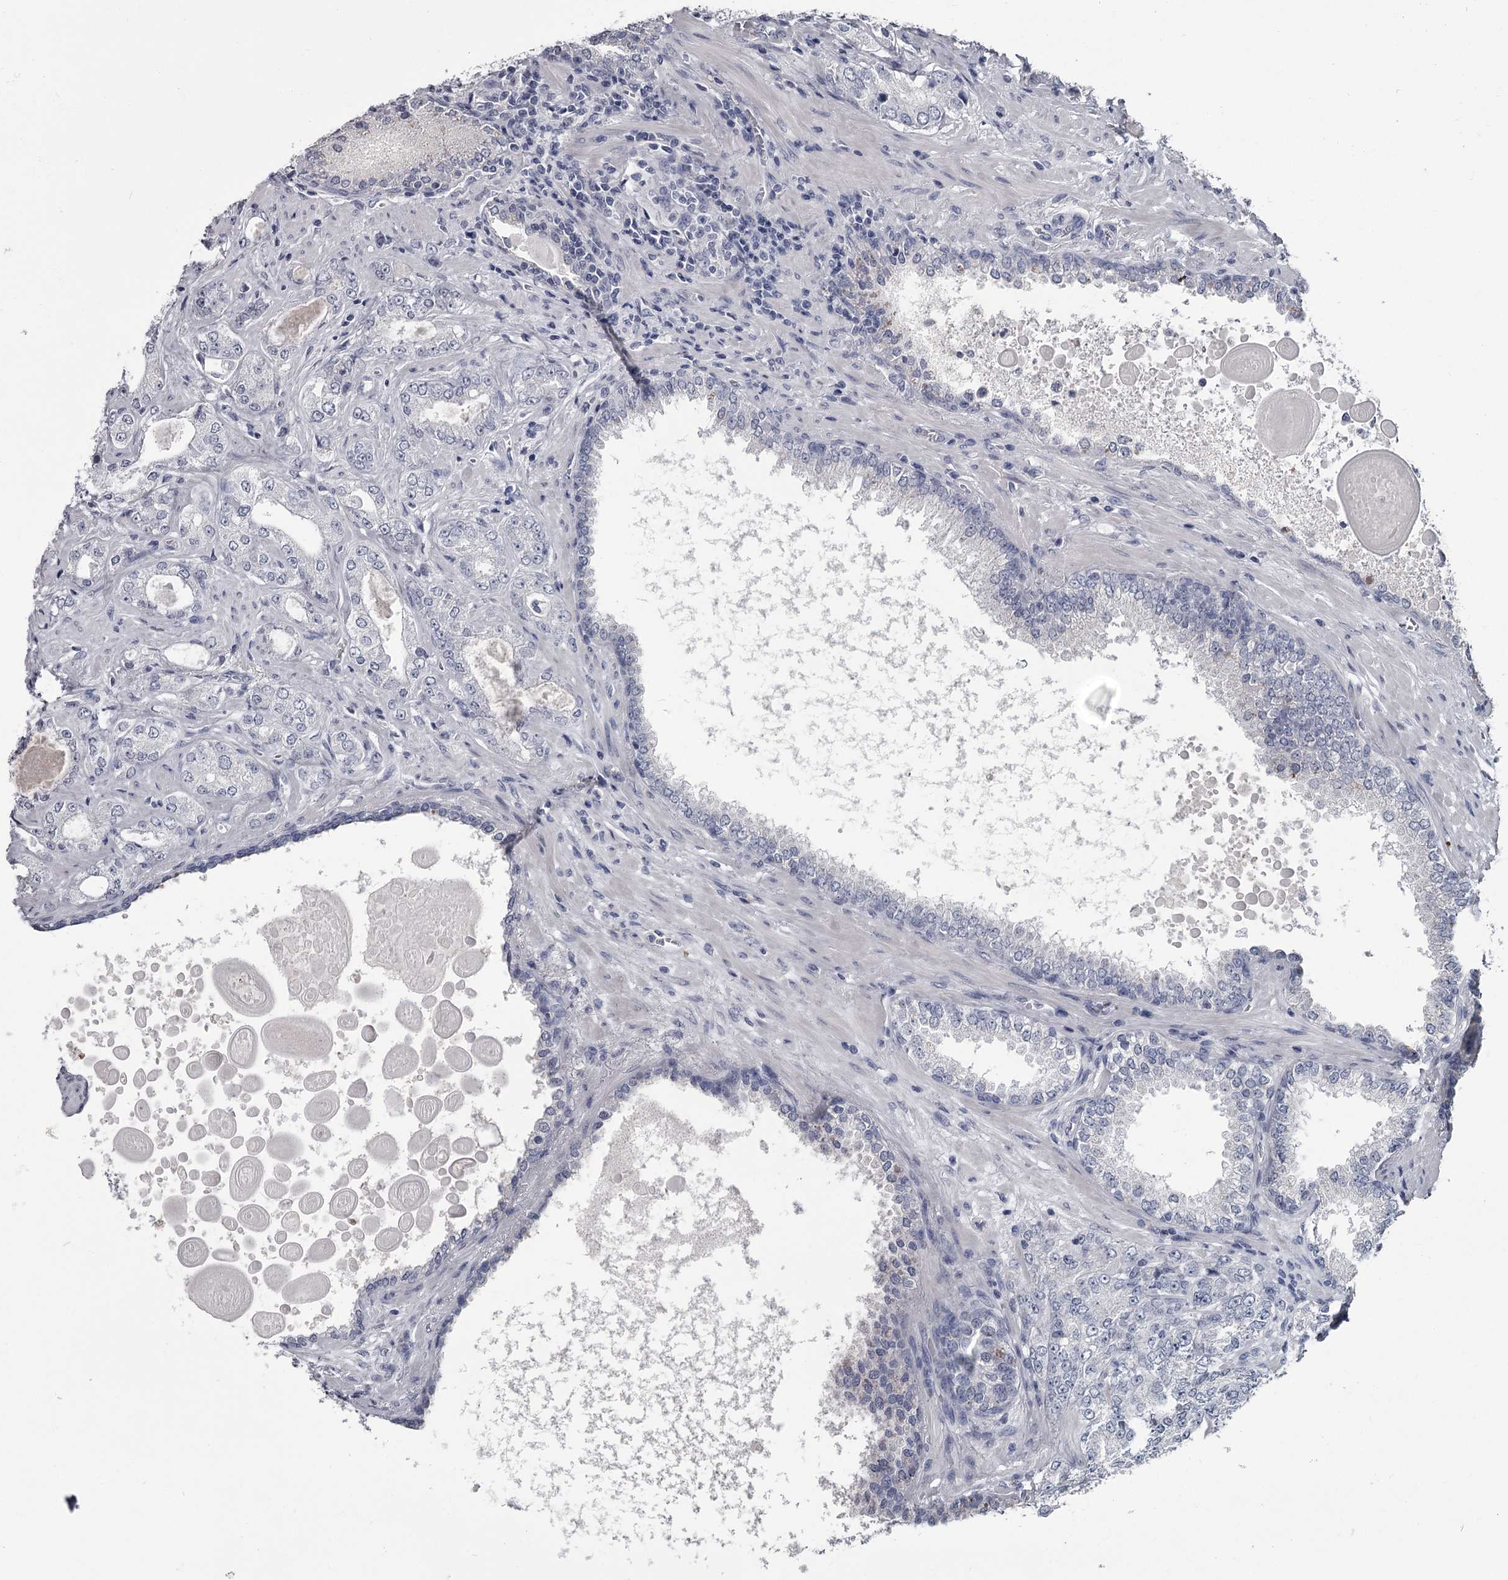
{"staining": {"intensity": "negative", "quantity": "none", "location": "none"}, "tissue": "prostate cancer", "cell_type": "Tumor cells", "image_type": "cancer", "snomed": [{"axis": "morphology", "description": "Normal tissue, NOS"}, {"axis": "morphology", "description": "Adenocarcinoma, High grade"}, {"axis": "topography", "description": "Prostate"}], "caption": "Immunohistochemistry (IHC) micrograph of neoplastic tissue: prostate cancer stained with DAB (3,3'-diaminobenzidine) demonstrates no significant protein positivity in tumor cells.", "gene": "DAO", "patient": {"sex": "male", "age": 83}}